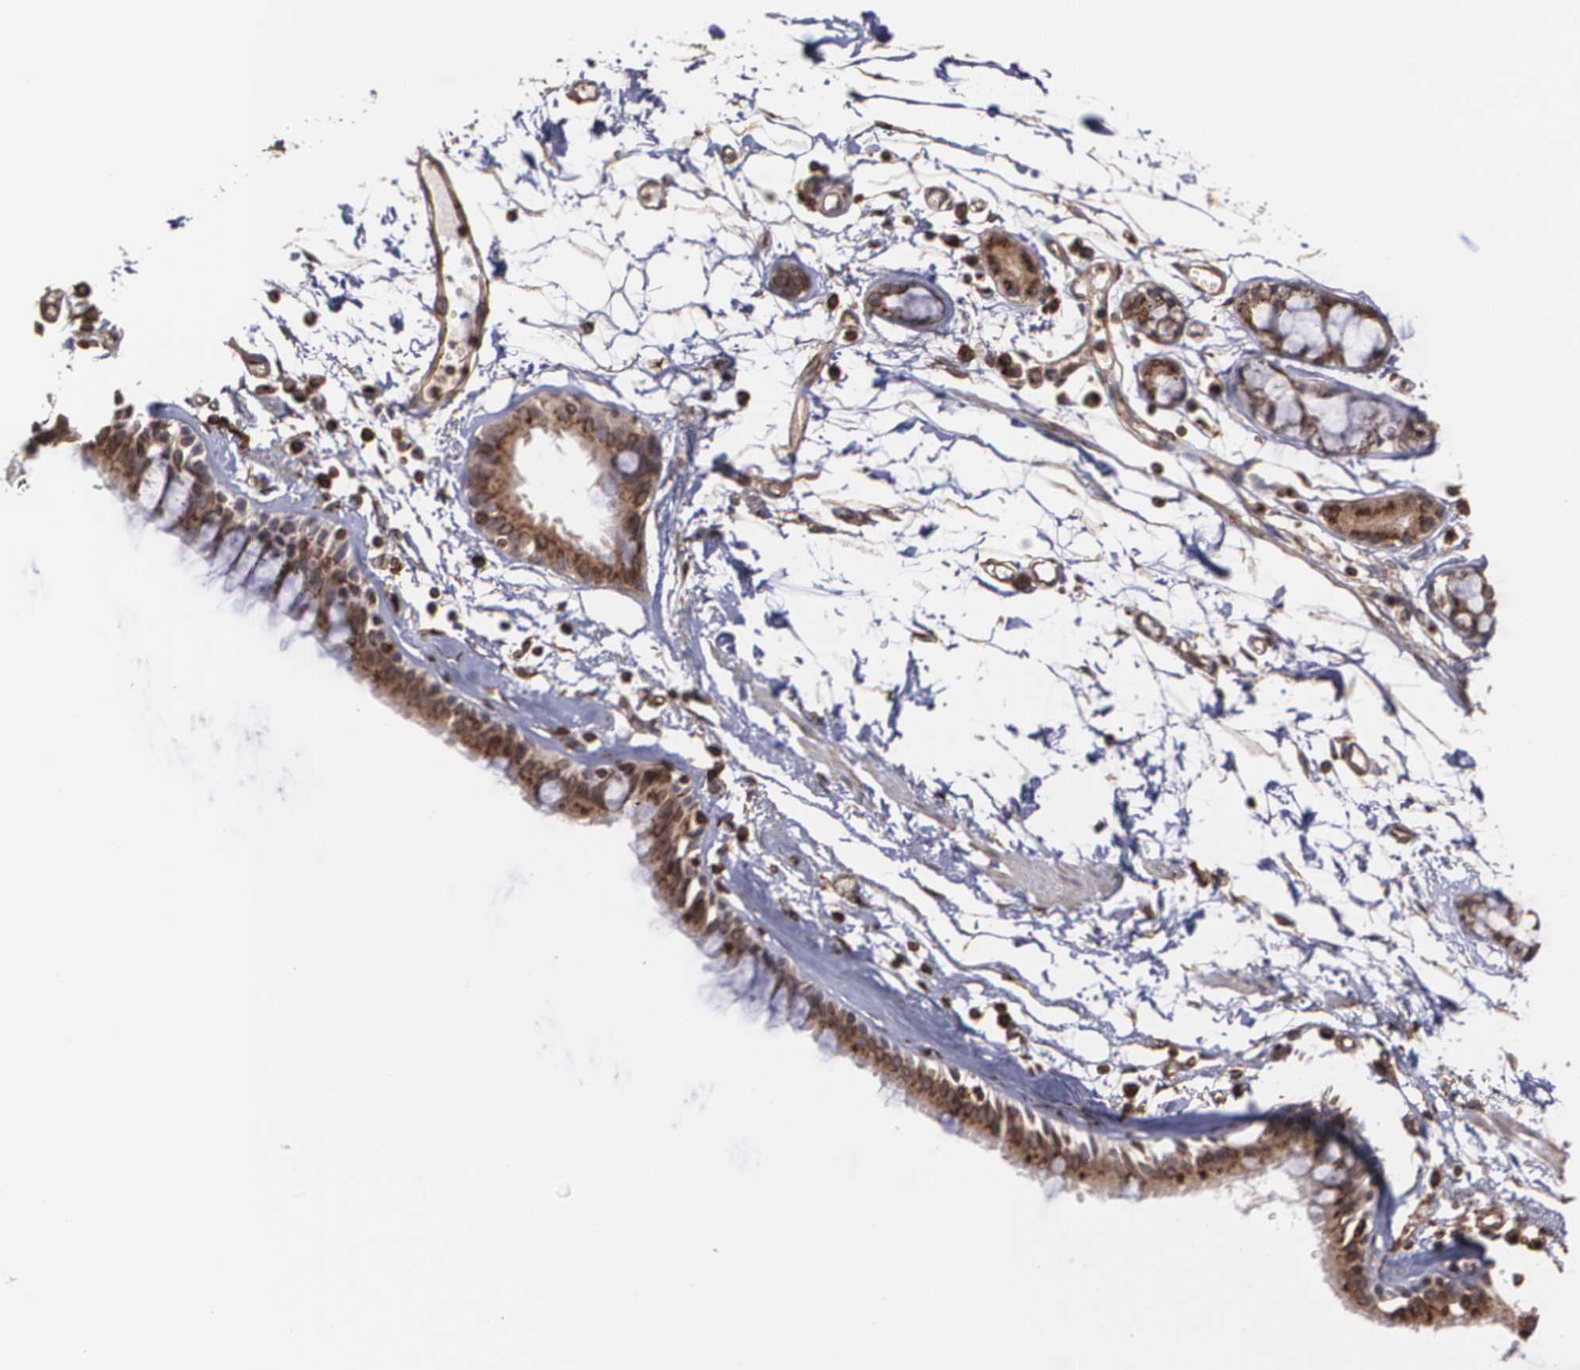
{"staining": {"intensity": "strong", "quantity": ">75%", "location": "cytoplasmic/membranous"}, "tissue": "bronchus", "cell_type": "Respiratory epithelial cells", "image_type": "normal", "snomed": [{"axis": "morphology", "description": "Normal tissue, NOS"}, {"axis": "topography", "description": "Bronchus"}, {"axis": "topography", "description": "Lung"}], "caption": "This is an image of IHC staining of benign bronchus, which shows strong expression in the cytoplasmic/membranous of respiratory epithelial cells.", "gene": "TRIP11", "patient": {"sex": "female", "age": 56}}